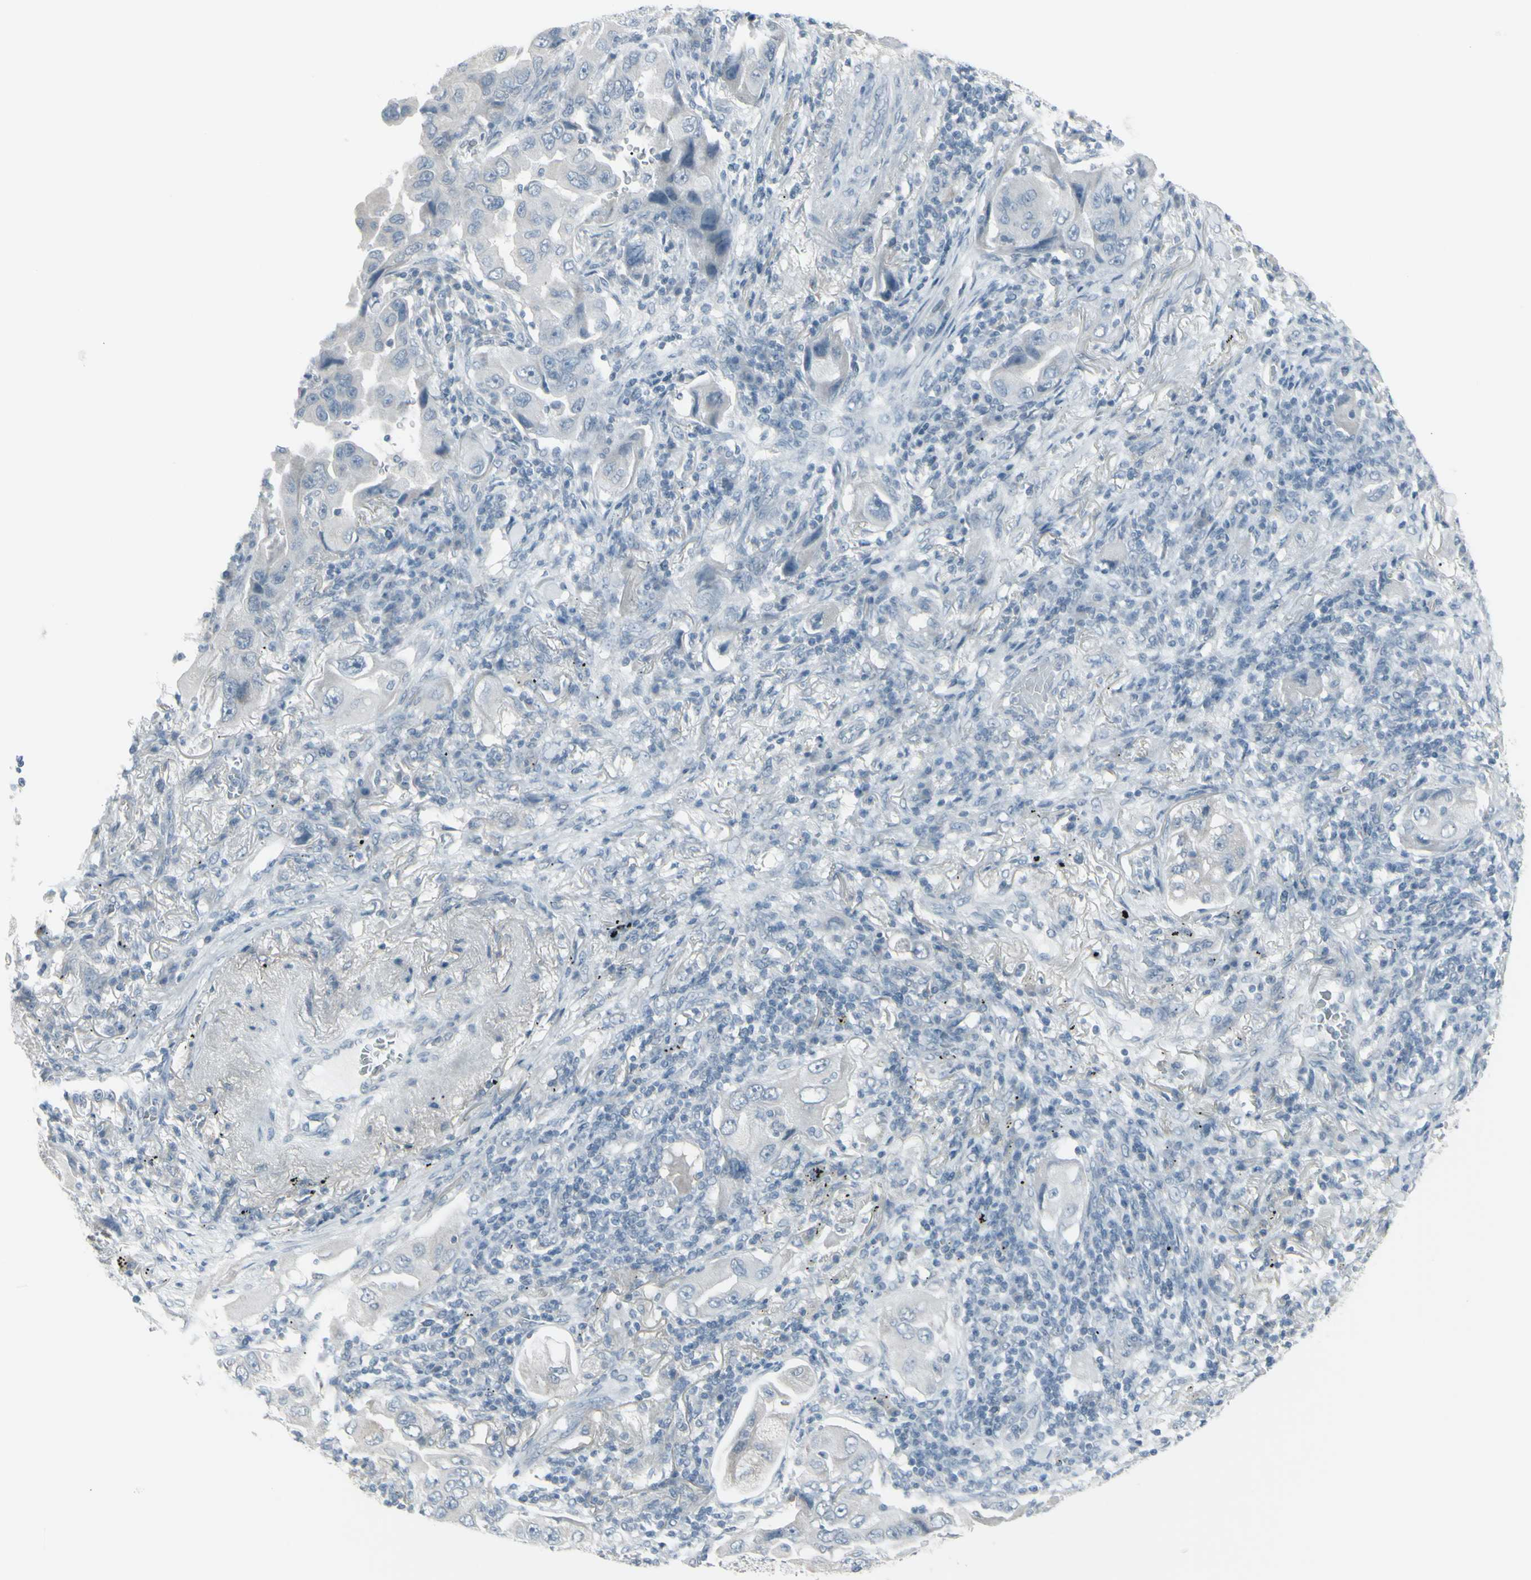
{"staining": {"intensity": "negative", "quantity": "none", "location": "none"}, "tissue": "lung cancer", "cell_type": "Tumor cells", "image_type": "cancer", "snomed": [{"axis": "morphology", "description": "Adenocarcinoma, NOS"}, {"axis": "topography", "description": "Lung"}], "caption": "An immunohistochemistry (IHC) photomicrograph of lung cancer (adenocarcinoma) is shown. There is no staining in tumor cells of lung cancer (adenocarcinoma).", "gene": "RAB3A", "patient": {"sex": "female", "age": 65}}